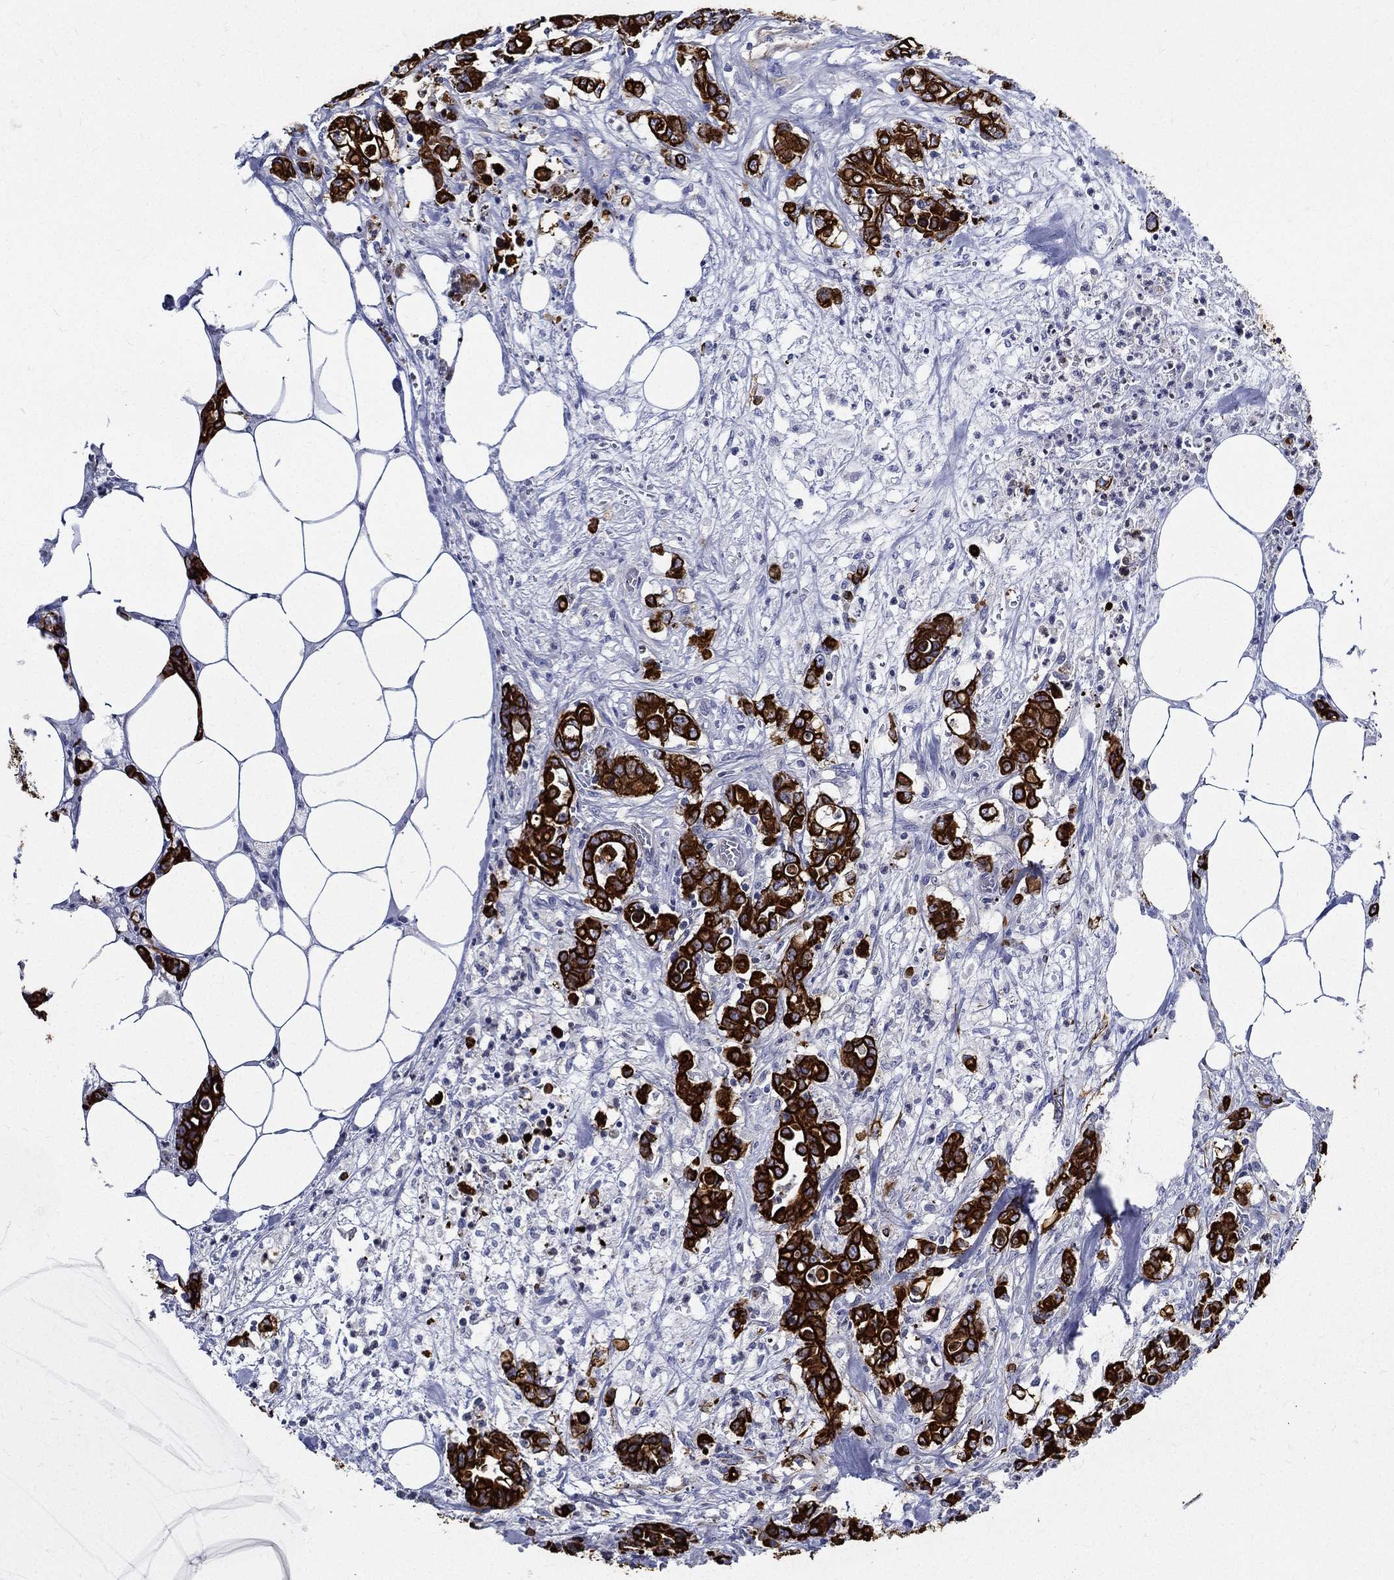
{"staining": {"intensity": "strong", "quantity": ">75%", "location": "cytoplasmic/membranous"}, "tissue": "colorectal cancer", "cell_type": "Tumor cells", "image_type": "cancer", "snomed": [{"axis": "morphology", "description": "Adenocarcinoma, NOS"}, {"axis": "topography", "description": "Colon"}], "caption": "IHC of human colorectal adenocarcinoma exhibits high levels of strong cytoplasmic/membranous positivity in approximately >75% of tumor cells.", "gene": "NEDD9", "patient": {"sex": "female", "age": 69}}